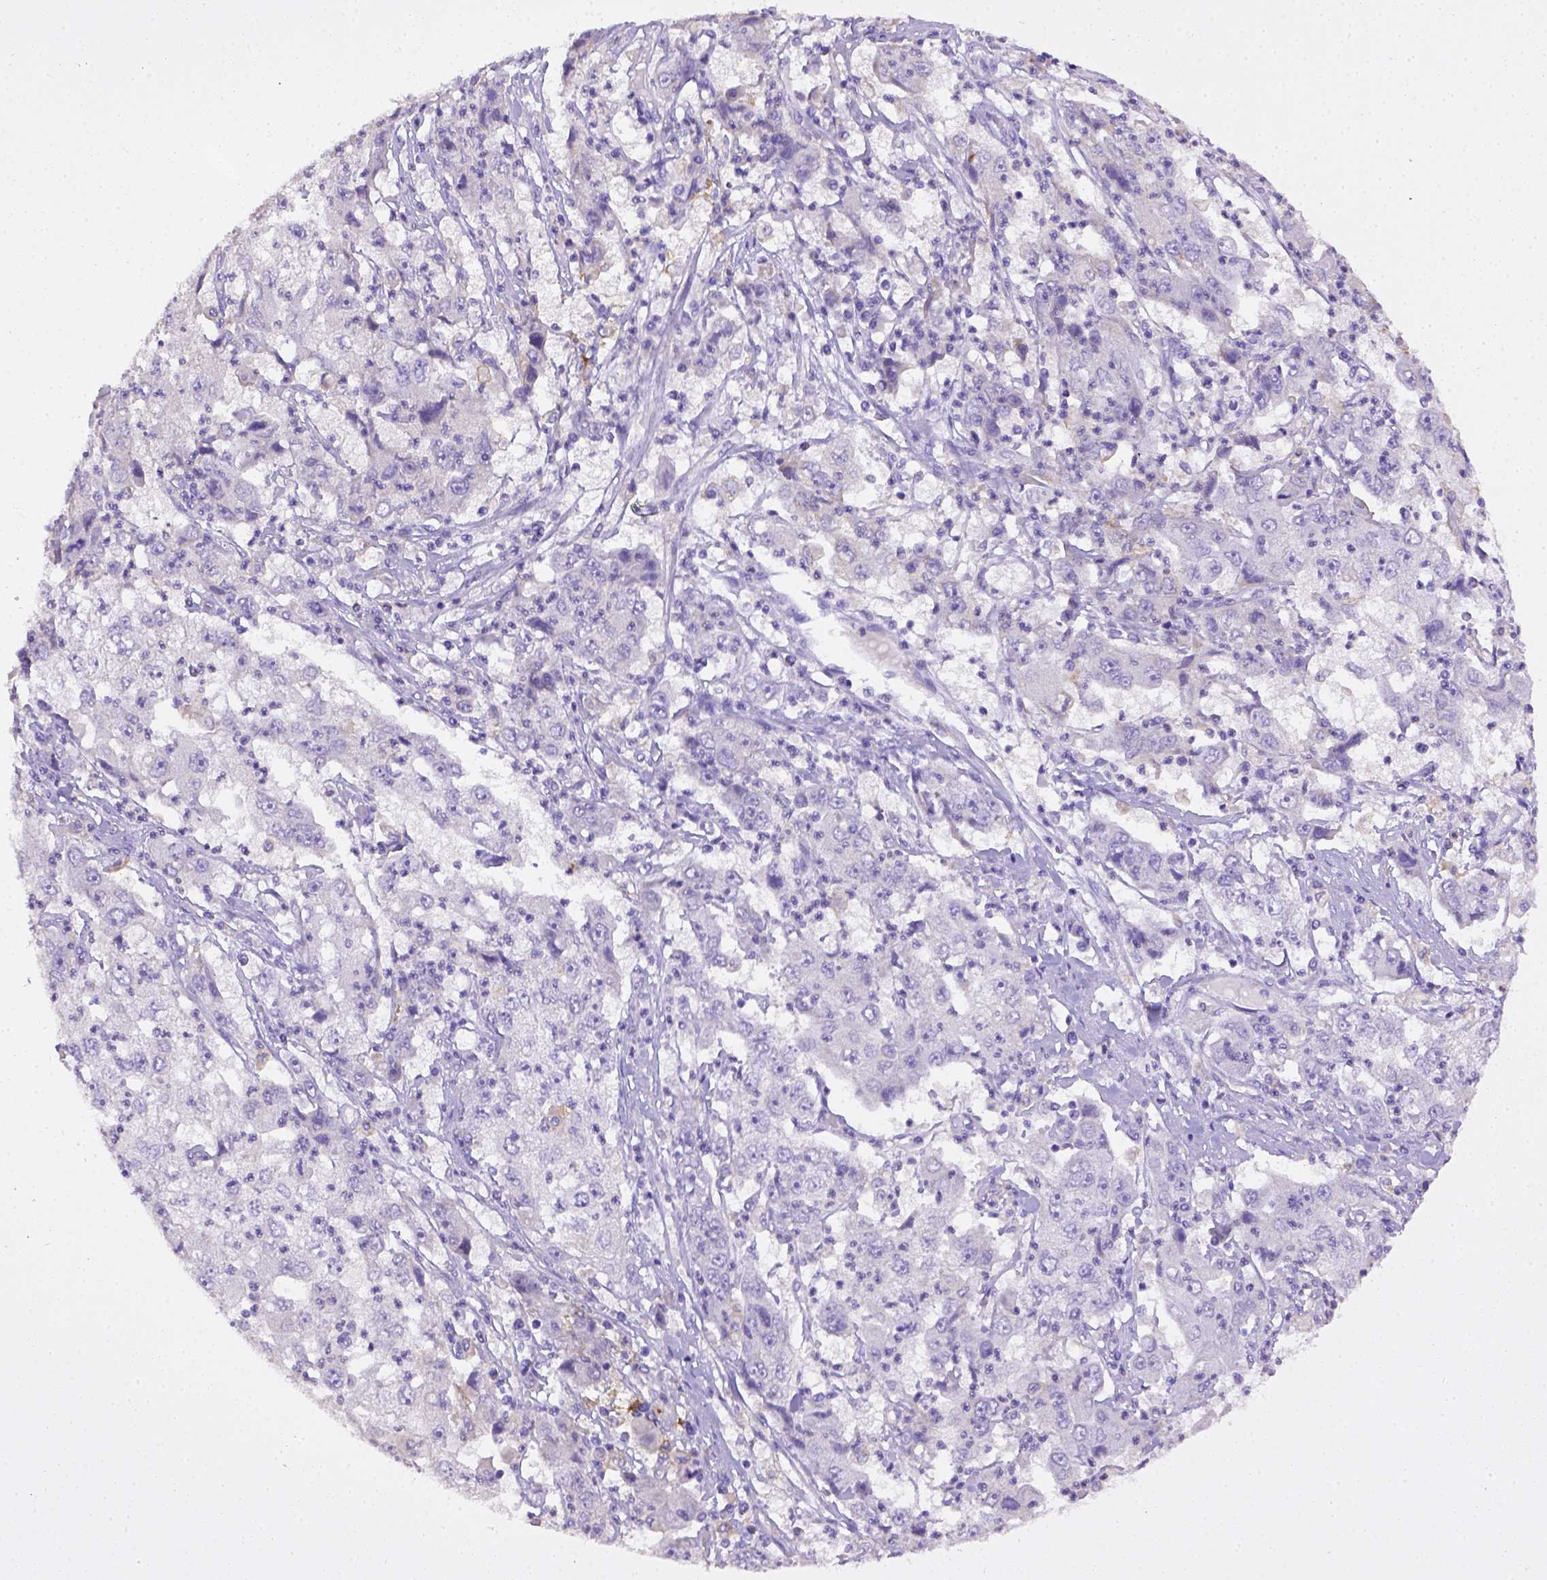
{"staining": {"intensity": "negative", "quantity": "none", "location": "none"}, "tissue": "cervical cancer", "cell_type": "Tumor cells", "image_type": "cancer", "snomed": [{"axis": "morphology", "description": "Squamous cell carcinoma, NOS"}, {"axis": "topography", "description": "Cervix"}], "caption": "Squamous cell carcinoma (cervical) was stained to show a protein in brown. There is no significant staining in tumor cells.", "gene": "CD40", "patient": {"sex": "female", "age": 36}}